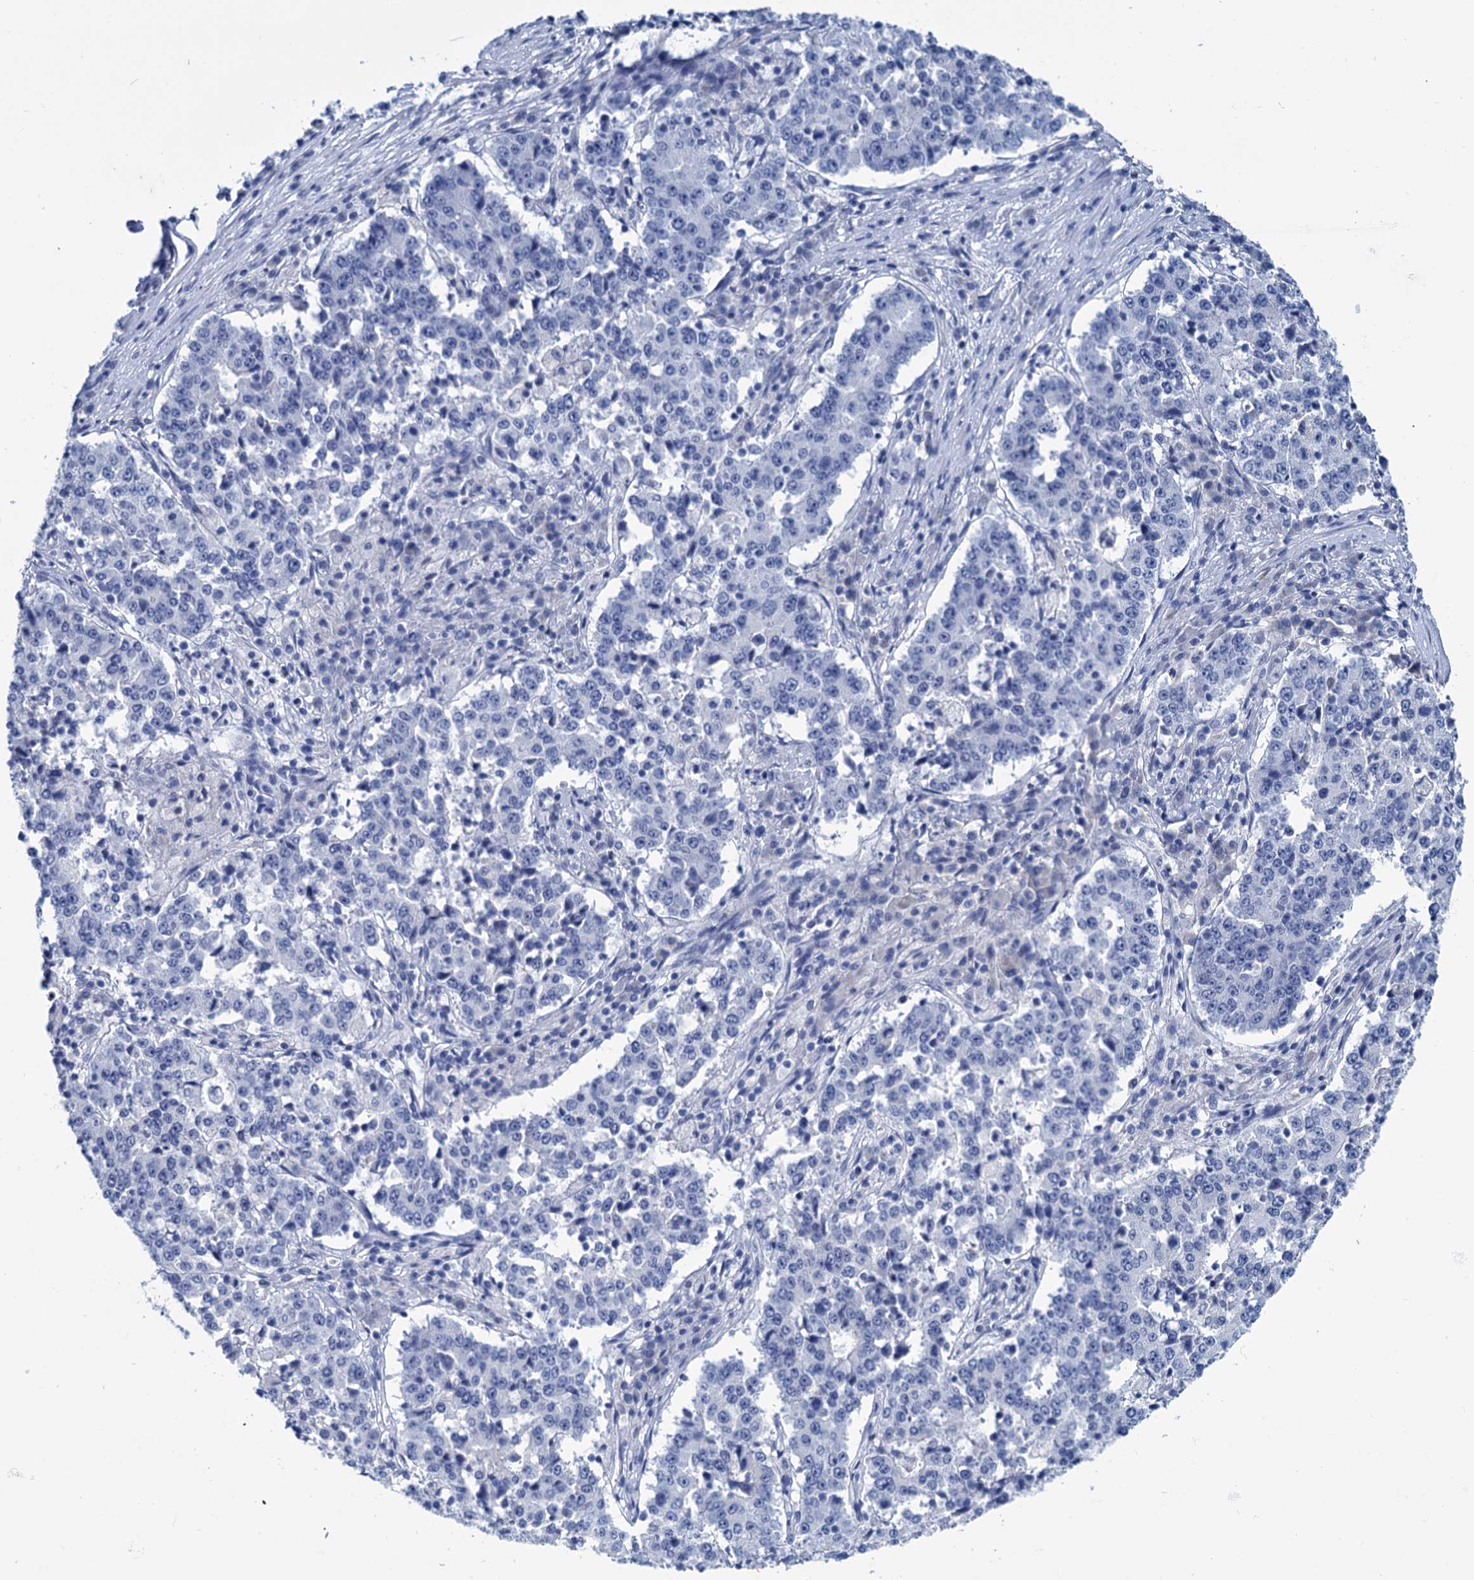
{"staining": {"intensity": "negative", "quantity": "none", "location": "none"}, "tissue": "stomach cancer", "cell_type": "Tumor cells", "image_type": "cancer", "snomed": [{"axis": "morphology", "description": "Adenocarcinoma, NOS"}, {"axis": "topography", "description": "Stomach"}], "caption": "A micrograph of adenocarcinoma (stomach) stained for a protein displays no brown staining in tumor cells.", "gene": "MYOZ3", "patient": {"sex": "male", "age": 59}}